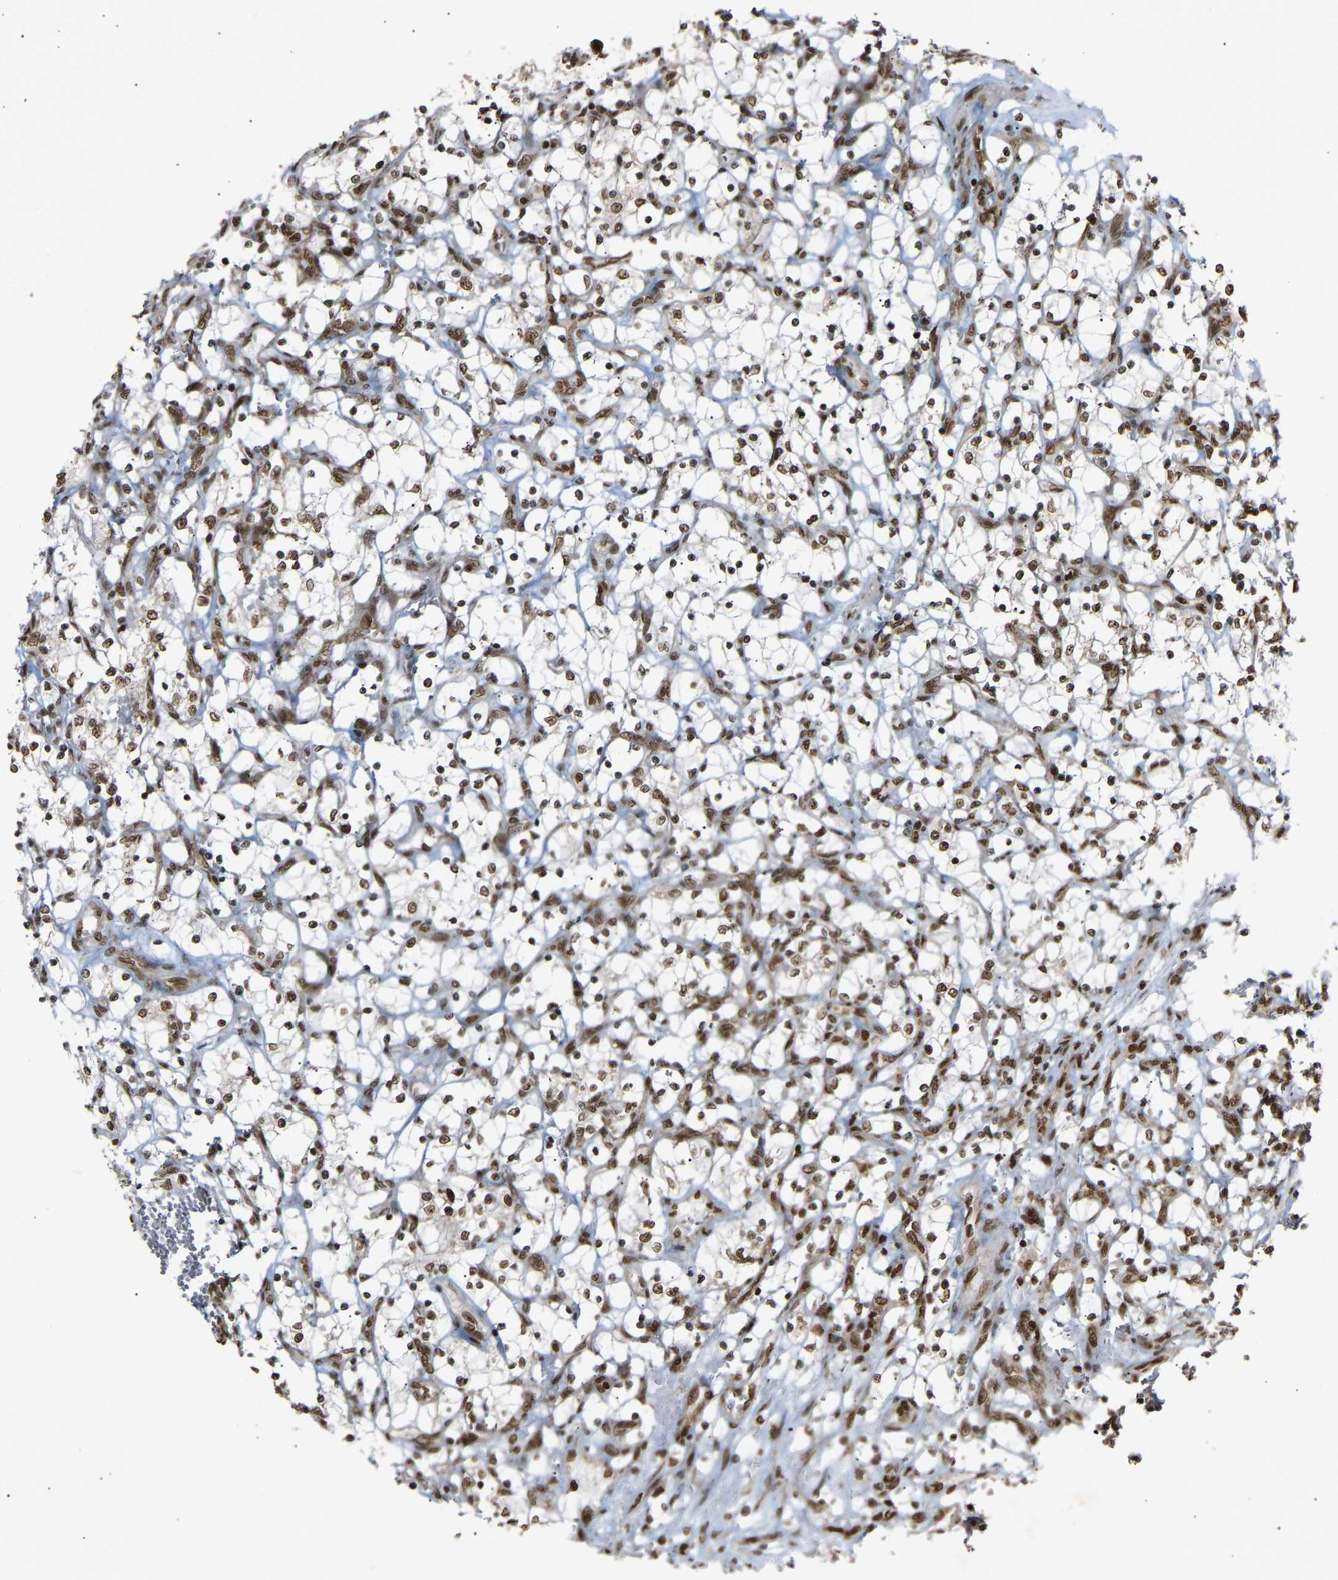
{"staining": {"intensity": "moderate", "quantity": ">75%", "location": "nuclear"}, "tissue": "renal cancer", "cell_type": "Tumor cells", "image_type": "cancer", "snomed": [{"axis": "morphology", "description": "Adenocarcinoma, NOS"}, {"axis": "topography", "description": "Kidney"}], "caption": "The image shows immunohistochemical staining of renal adenocarcinoma. There is moderate nuclear expression is identified in approximately >75% of tumor cells.", "gene": "ALYREF", "patient": {"sex": "female", "age": 69}}